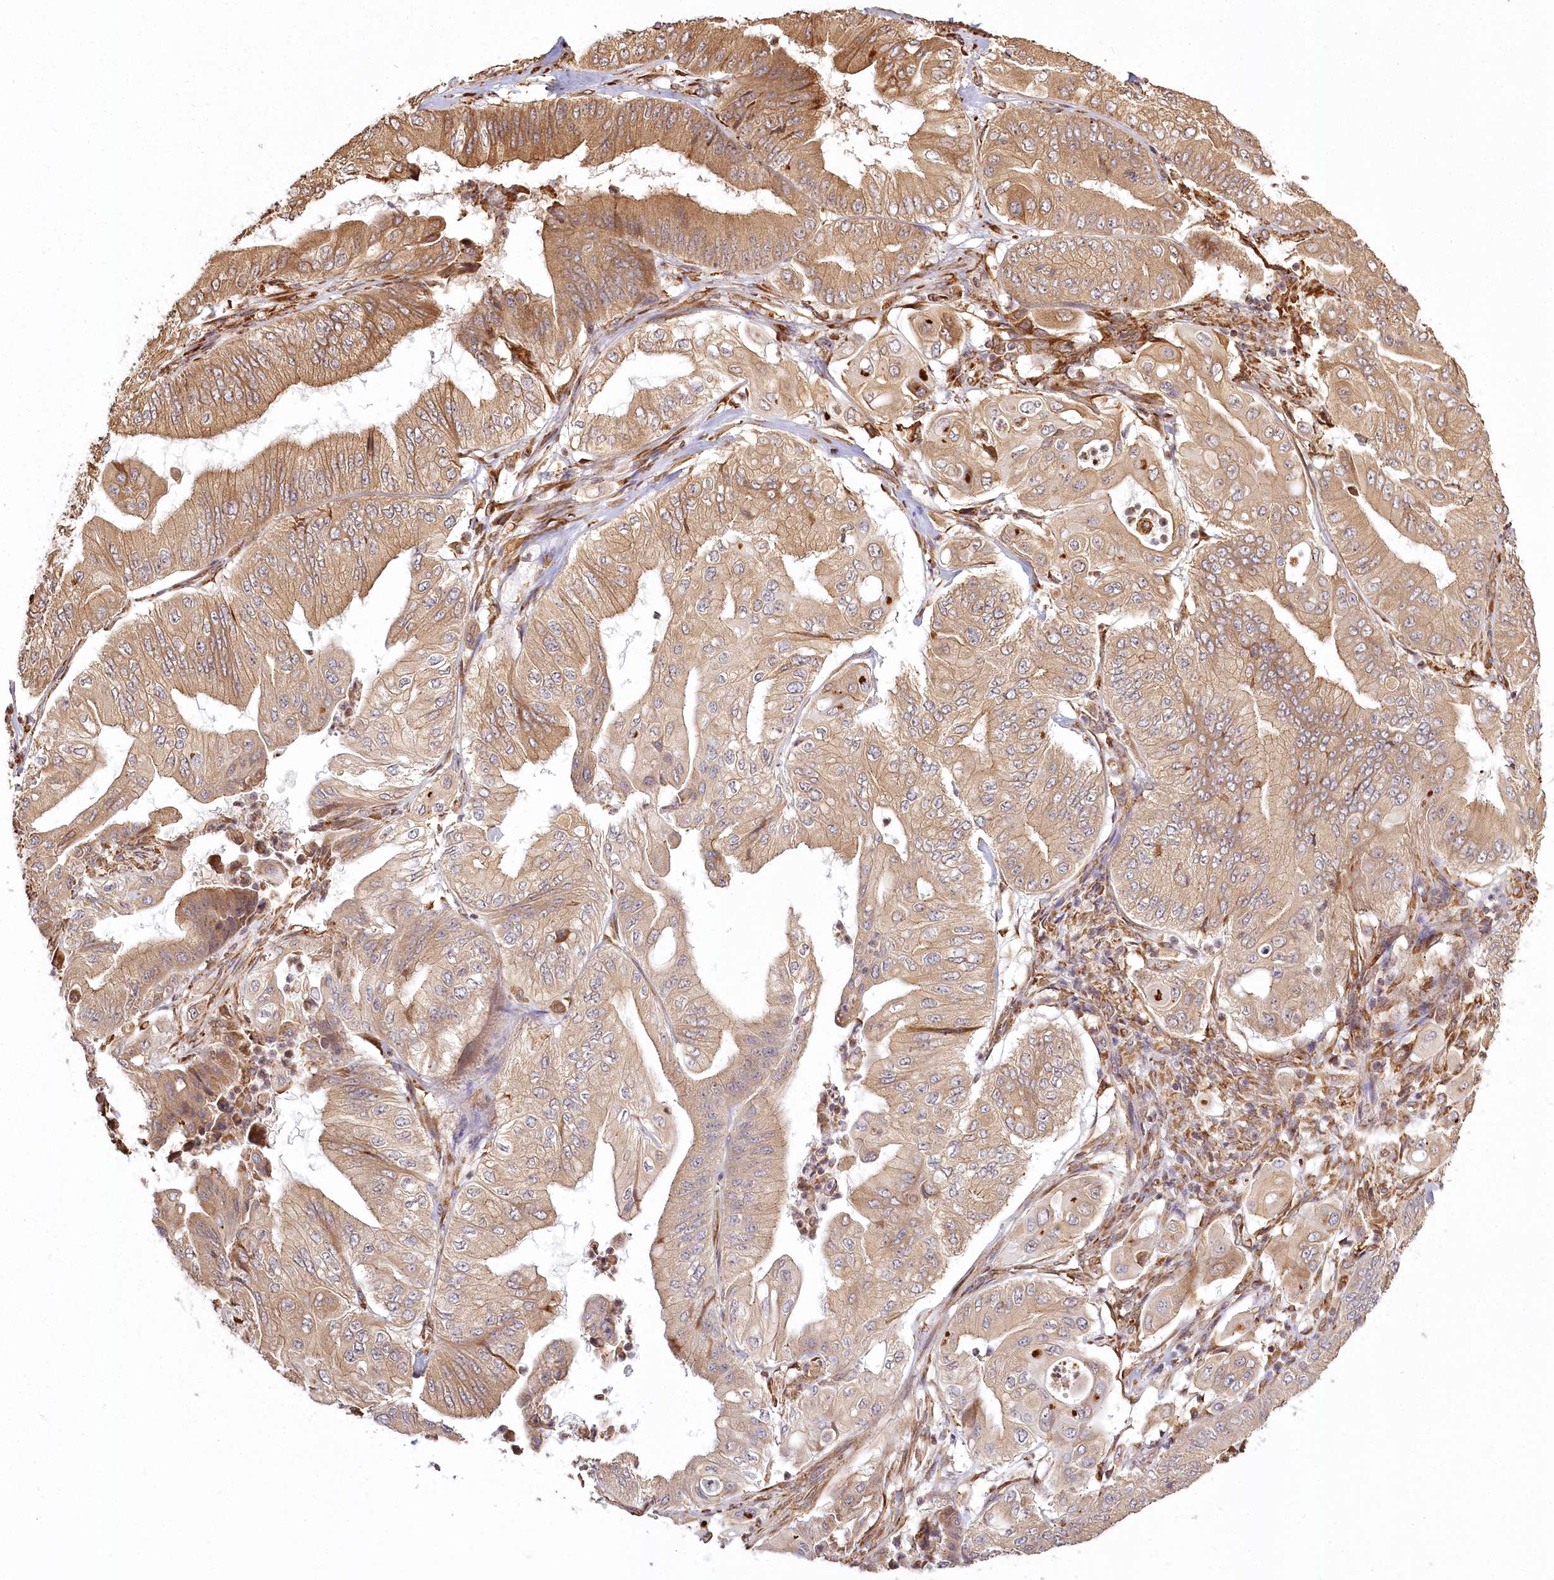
{"staining": {"intensity": "moderate", "quantity": ">75%", "location": "cytoplasmic/membranous"}, "tissue": "pancreatic cancer", "cell_type": "Tumor cells", "image_type": "cancer", "snomed": [{"axis": "morphology", "description": "Adenocarcinoma, NOS"}, {"axis": "topography", "description": "Pancreas"}], "caption": "Human pancreatic adenocarcinoma stained for a protein (brown) exhibits moderate cytoplasmic/membranous positive expression in approximately >75% of tumor cells.", "gene": "FAM13A", "patient": {"sex": "female", "age": 77}}